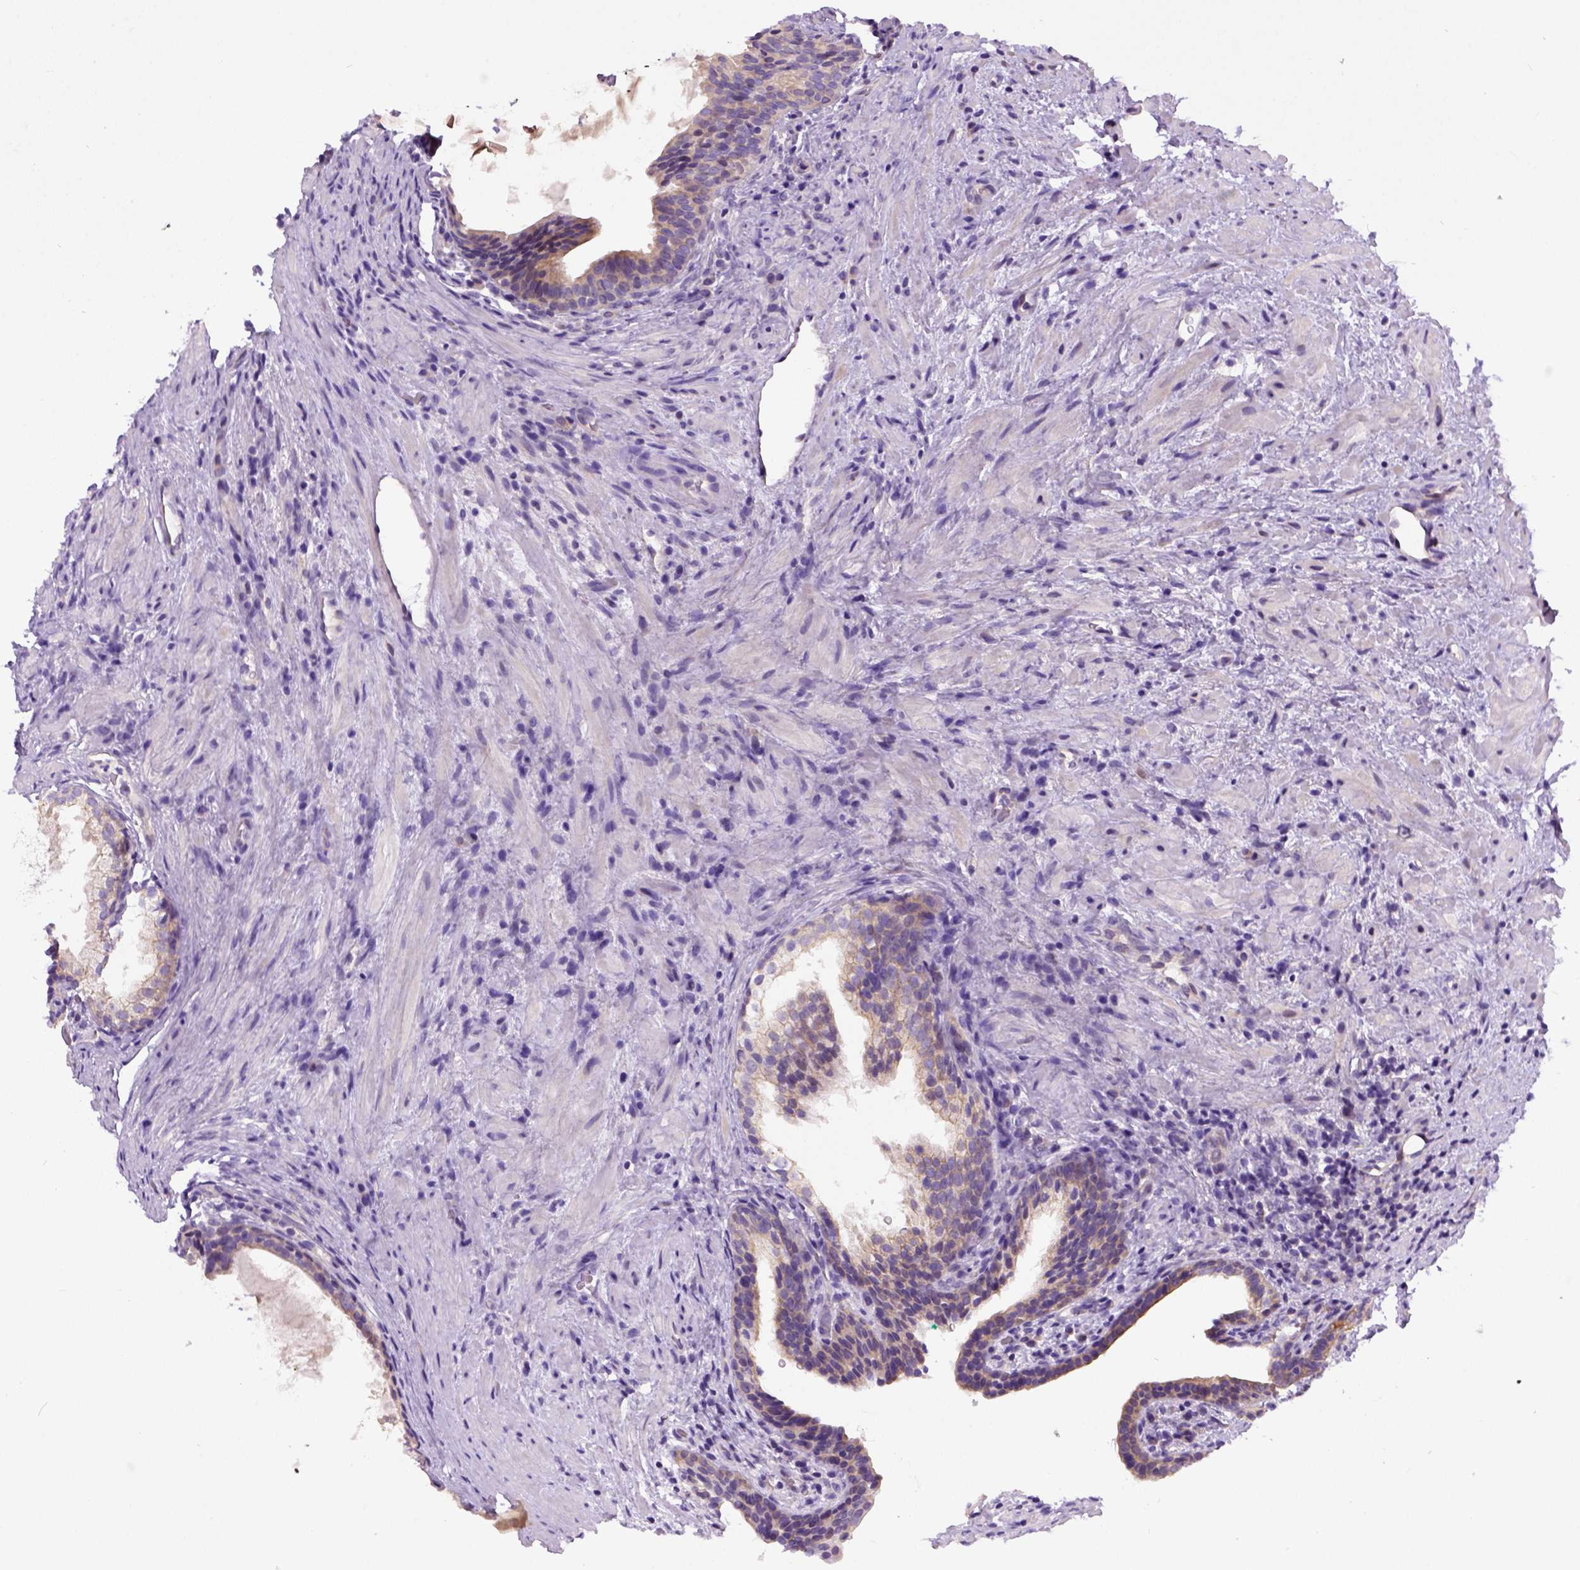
{"staining": {"intensity": "moderate", "quantity": "<25%", "location": "cytoplasmic/membranous"}, "tissue": "prostate cancer", "cell_type": "Tumor cells", "image_type": "cancer", "snomed": [{"axis": "morphology", "description": "Adenocarcinoma, Low grade"}, {"axis": "topography", "description": "Prostate and seminal vesicle, NOS"}], "caption": "There is low levels of moderate cytoplasmic/membranous positivity in tumor cells of low-grade adenocarcinoma (prostate), as demonstrated by immunohistochemical staining (brown color).", "gene": "NEK5", "patient": {"sex": "male", "age": 71}}